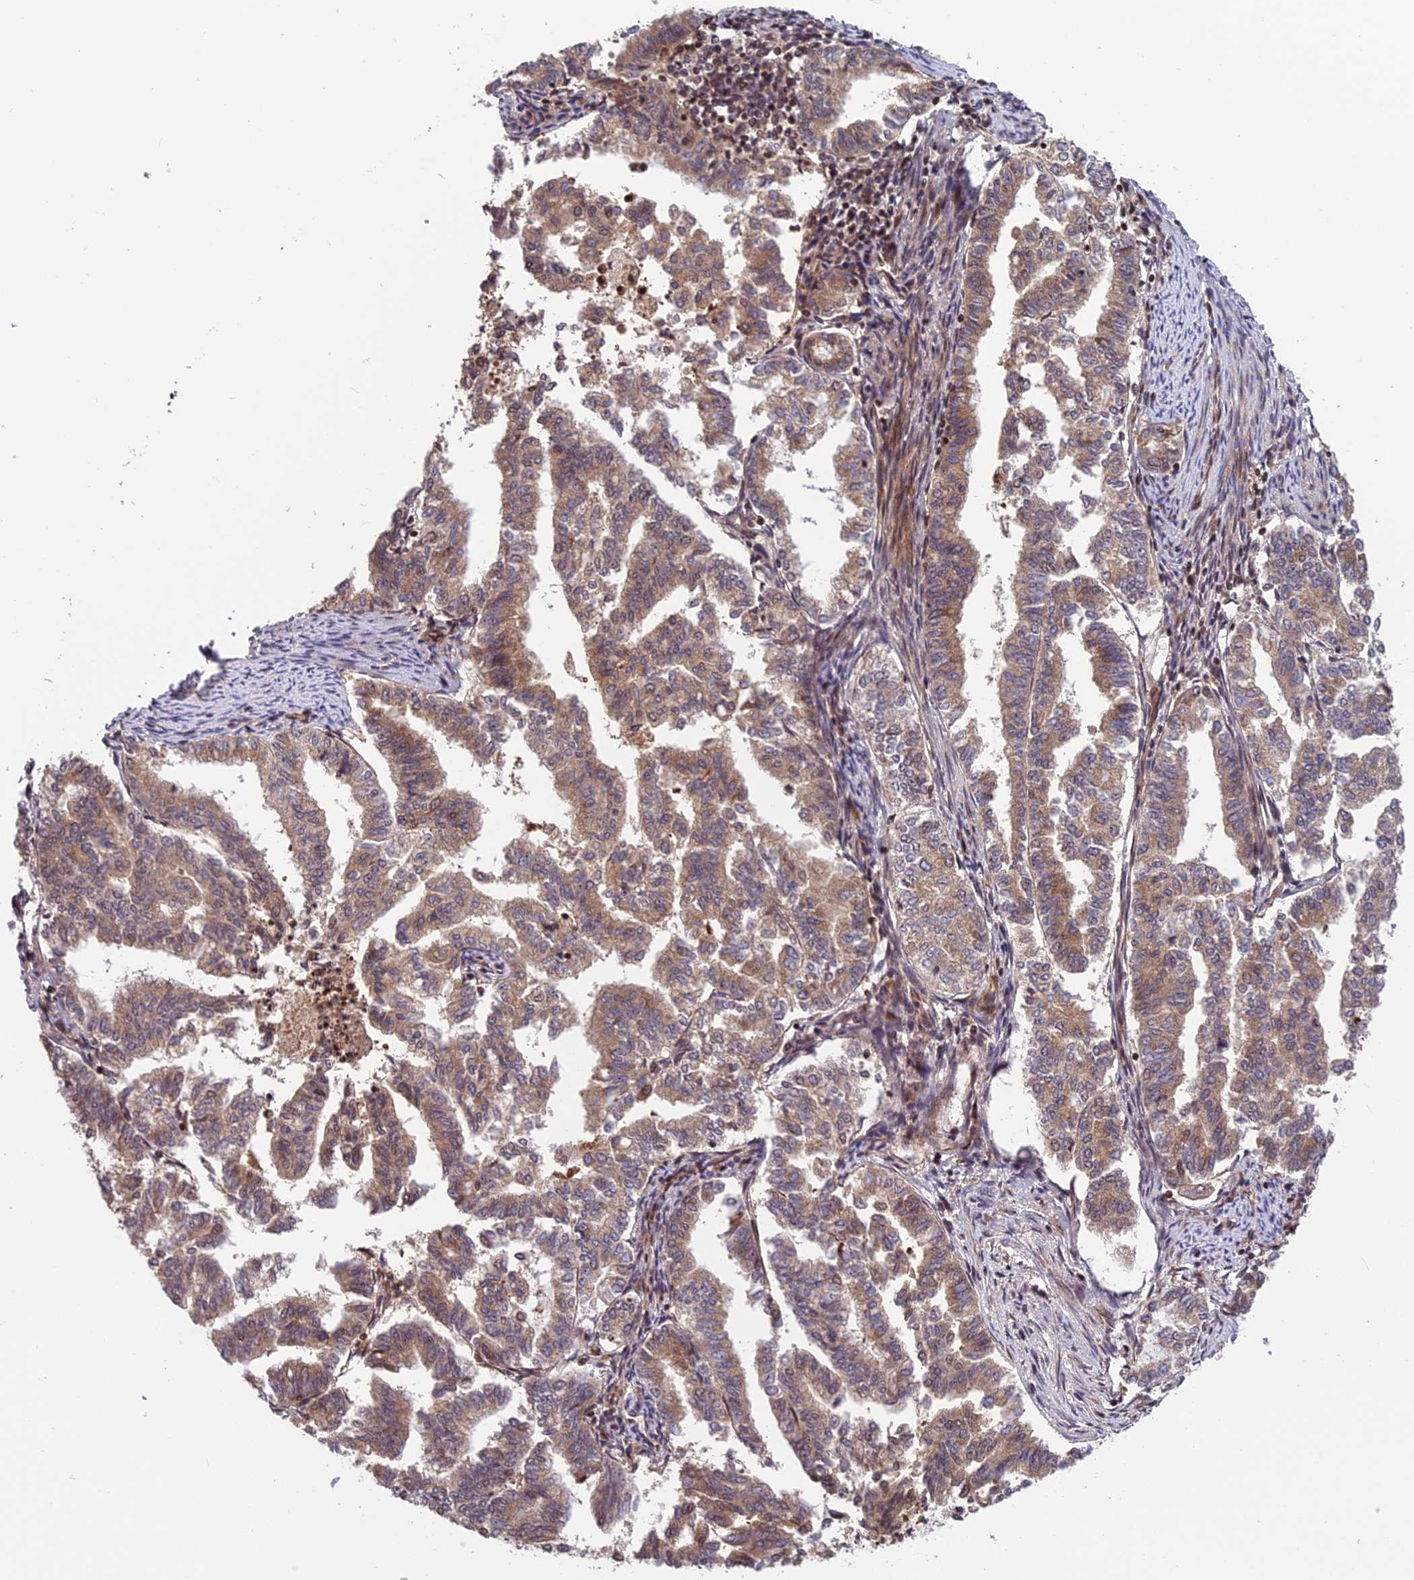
{"staining": {"intensity": "moderate", "quantity": "25%-75%", "location": "cytoplasmic/membranous"}, "tissue": "endometrial cancer", "cell_type": "Tumor cells", "image_type": "cancer", "snomed": [{"axis": "morphology", "description": "Adenocarcinoma, NOS"}, {"axis": "topography", "description": "Endometrium"}], "caption": "Protein analysis of endometrial adenocarcinoma tissue demonstrates moderate cytoplasmic/membranous positivity in about 25%-75% of tumor cells.", "gene": "SMIM7", "patient": {"sex": "female", "age": 79}}